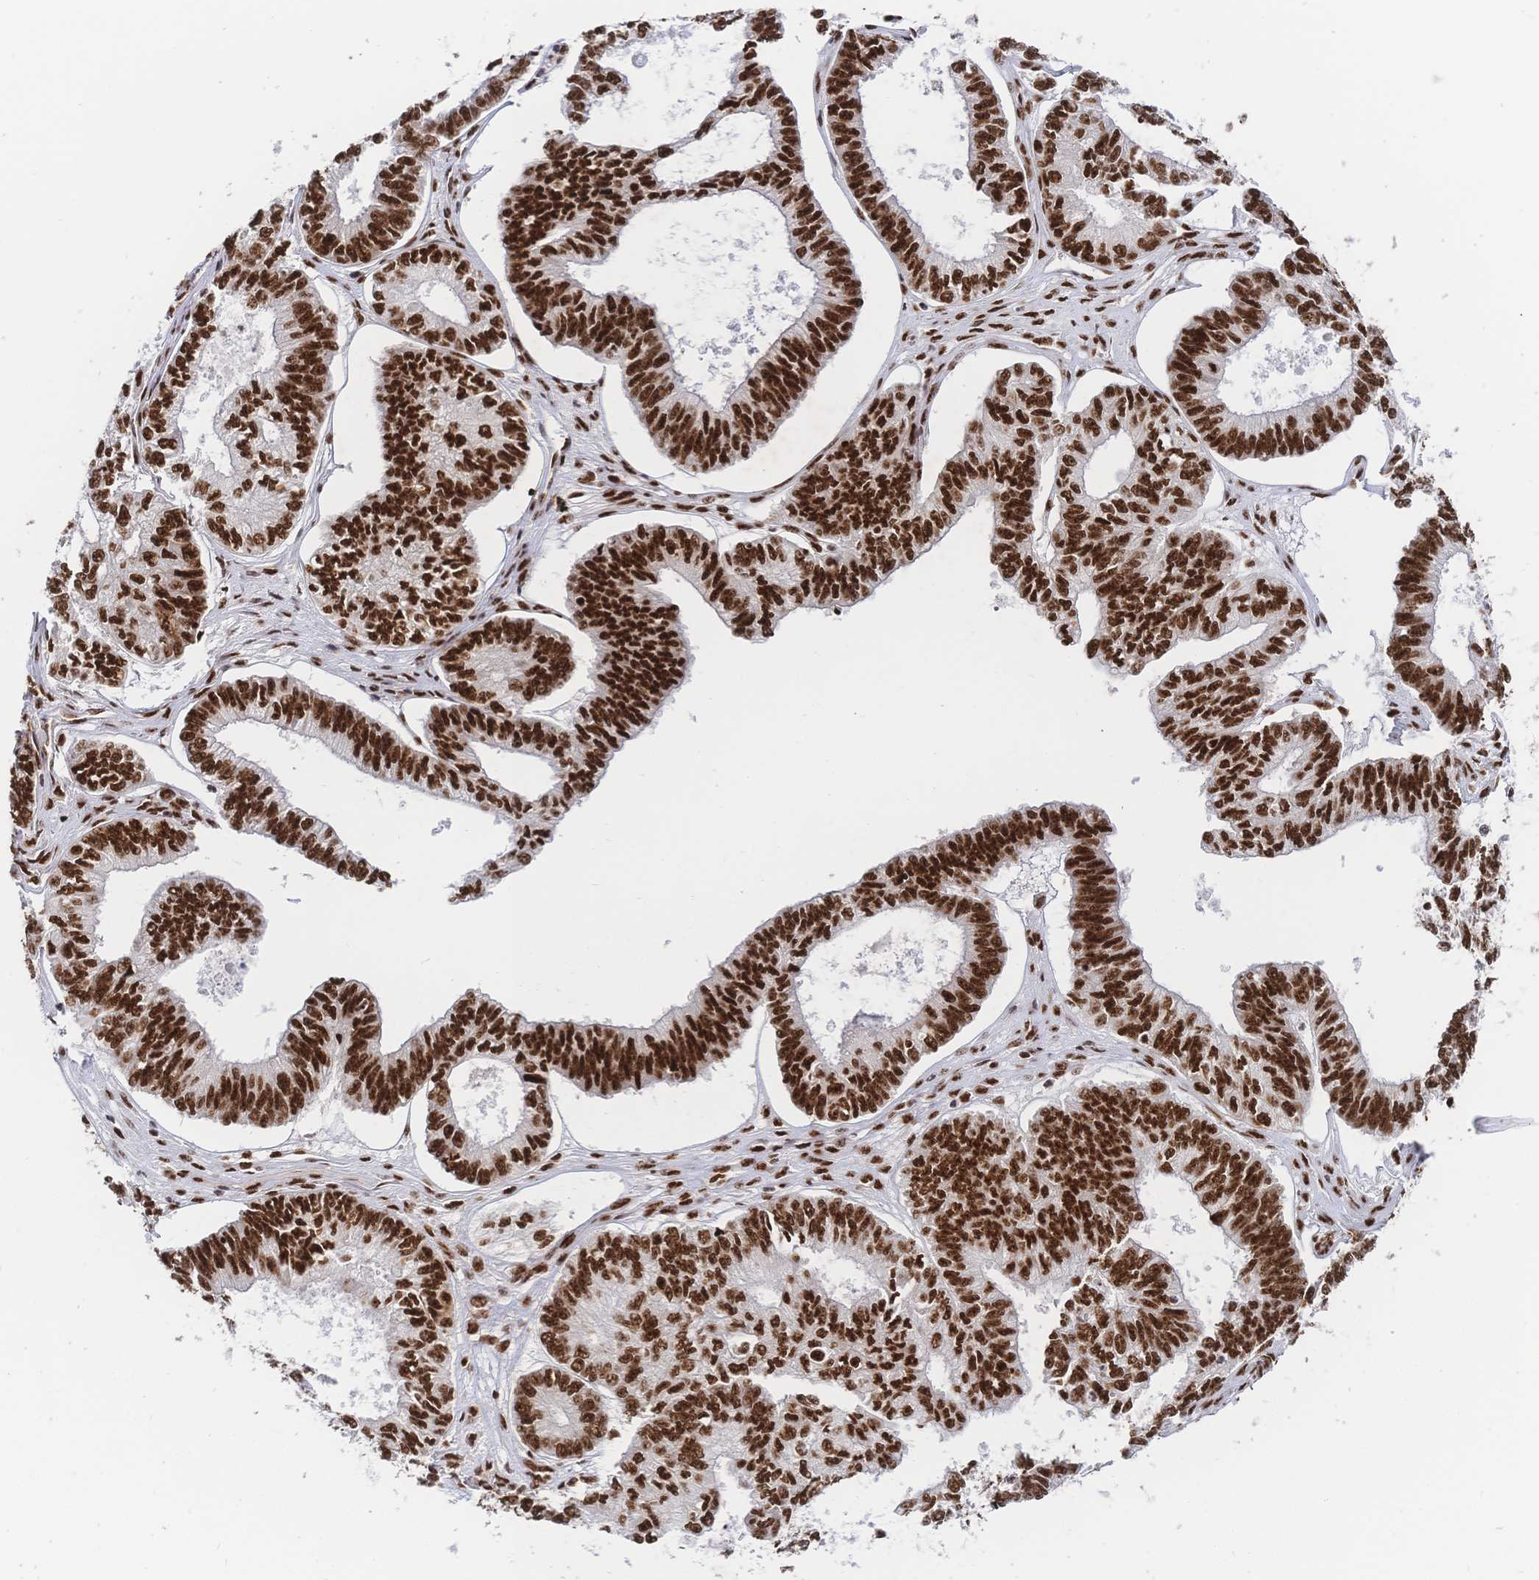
{"staining": {"intensity": "strong", "quantity": ">75%", "location": "nuclear"}, "tissue": "ovarian cancer", "cell_type": "Tumor cells", "image_type": "cancer", "snomed": [{"axis": "morphology", "description": "Carcinoma, endometroid"}, {"axis": "topography", "description": "Ovary"}], "caption": "Ovarian endometroid carcinoma stained with immunohistochemistry (IHC) demonstrates strong nuclear staining in about >75% of tumor cells.", "gene": "SRSF1", "patient": {"sex": "female", "age": 64}}